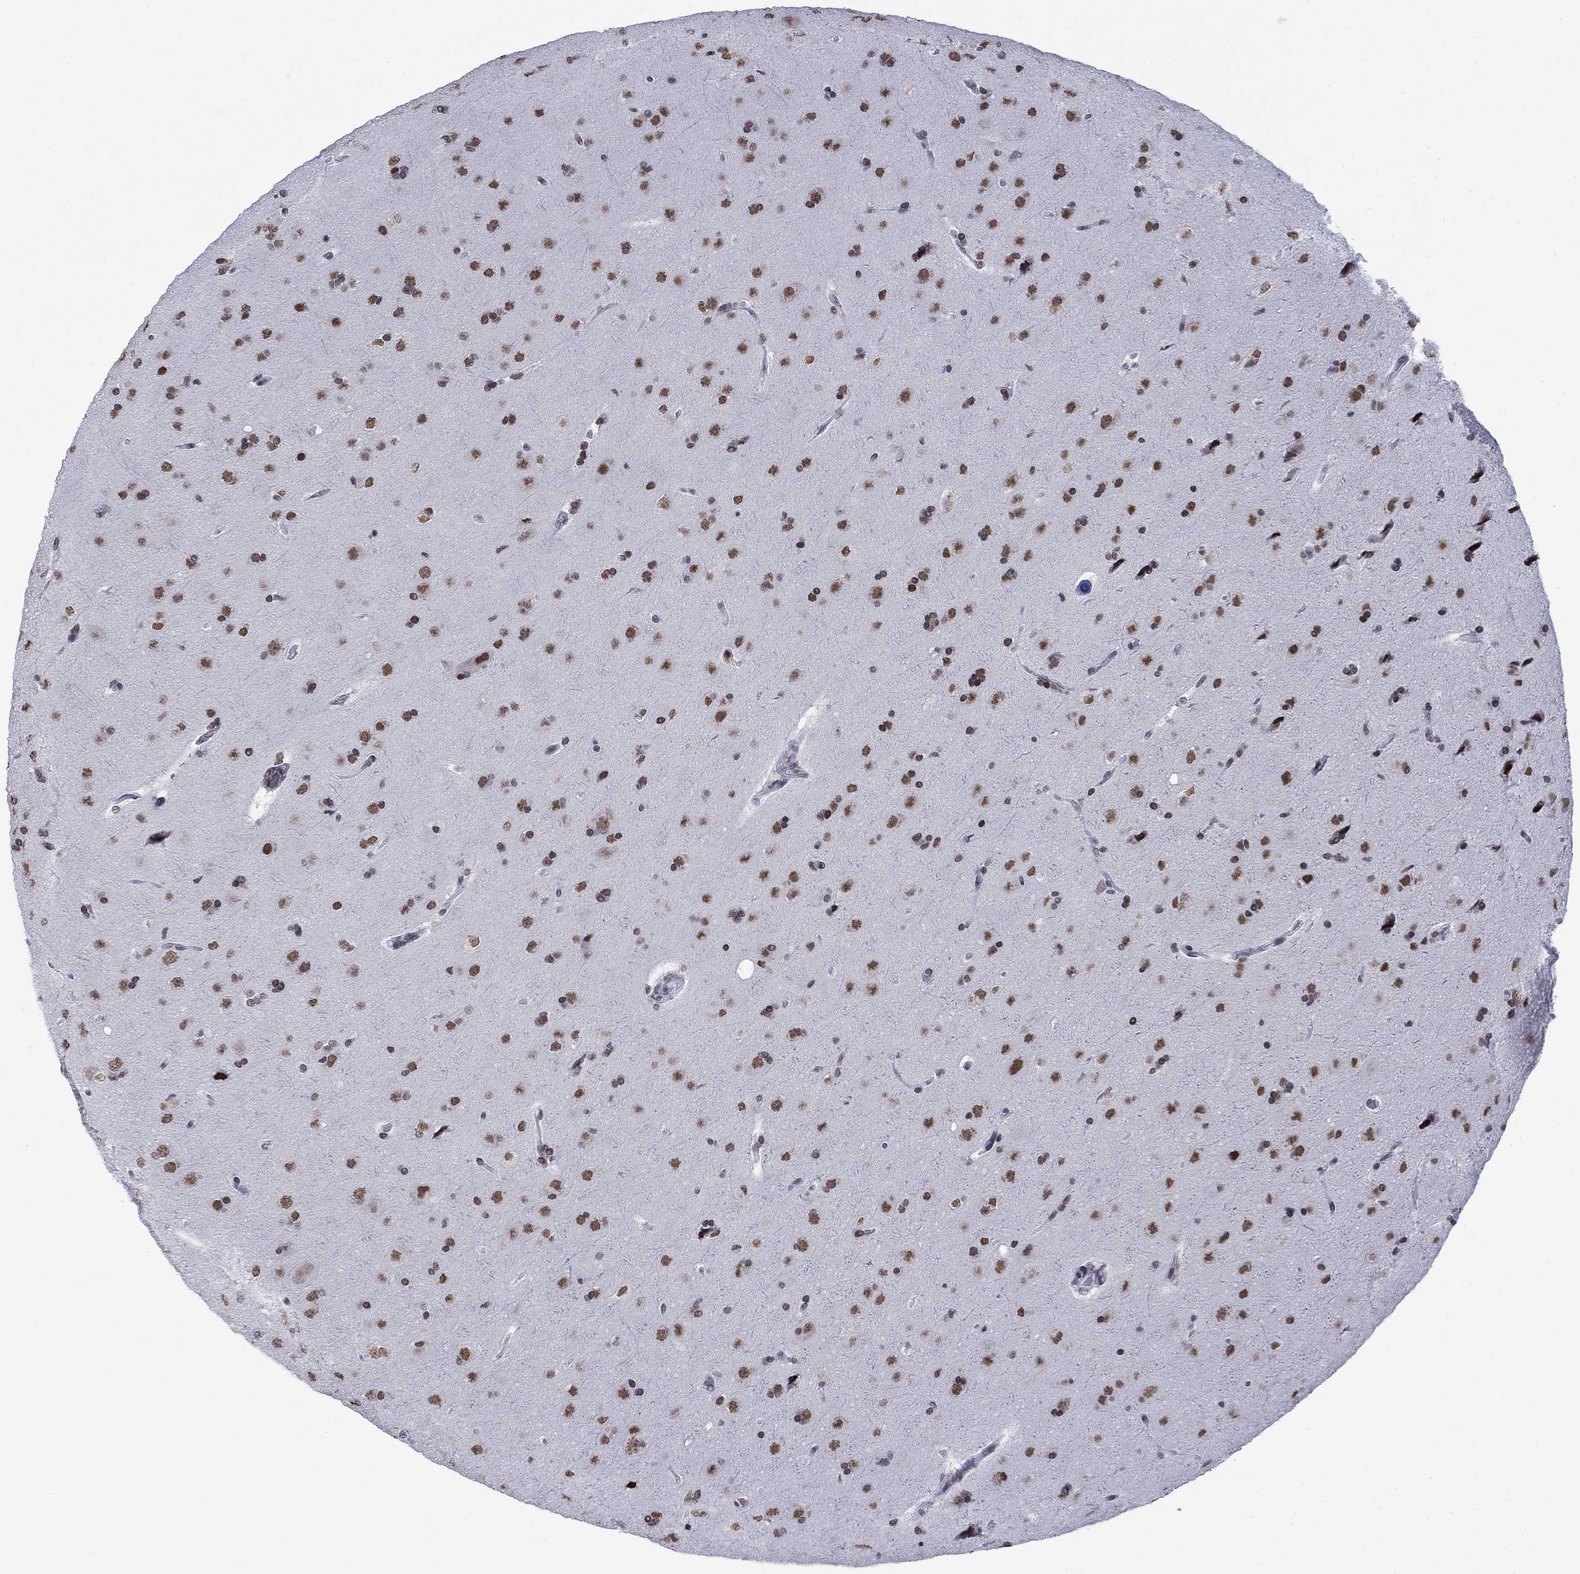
{"staining": {"intensity": "strong", "quantity": ">75%", "location": "nuclear"}, "tissue": "glioma", "cell_type": "Tumor cells", "image_type": "cancer", "snomed": [{"axis": "morphology", "description": "Glioma, malignant, NOS"}, {"axis": "topography", "description": "Cerebral cortex"}], "caption": "There is high levels of strong nuclear positivity in tumor cells of glioma (malignant), as demonstrated by immunohistochemical staining (brown color).", "gene": "NPAS3", "patient": {"sex": "male", "age": 58}}